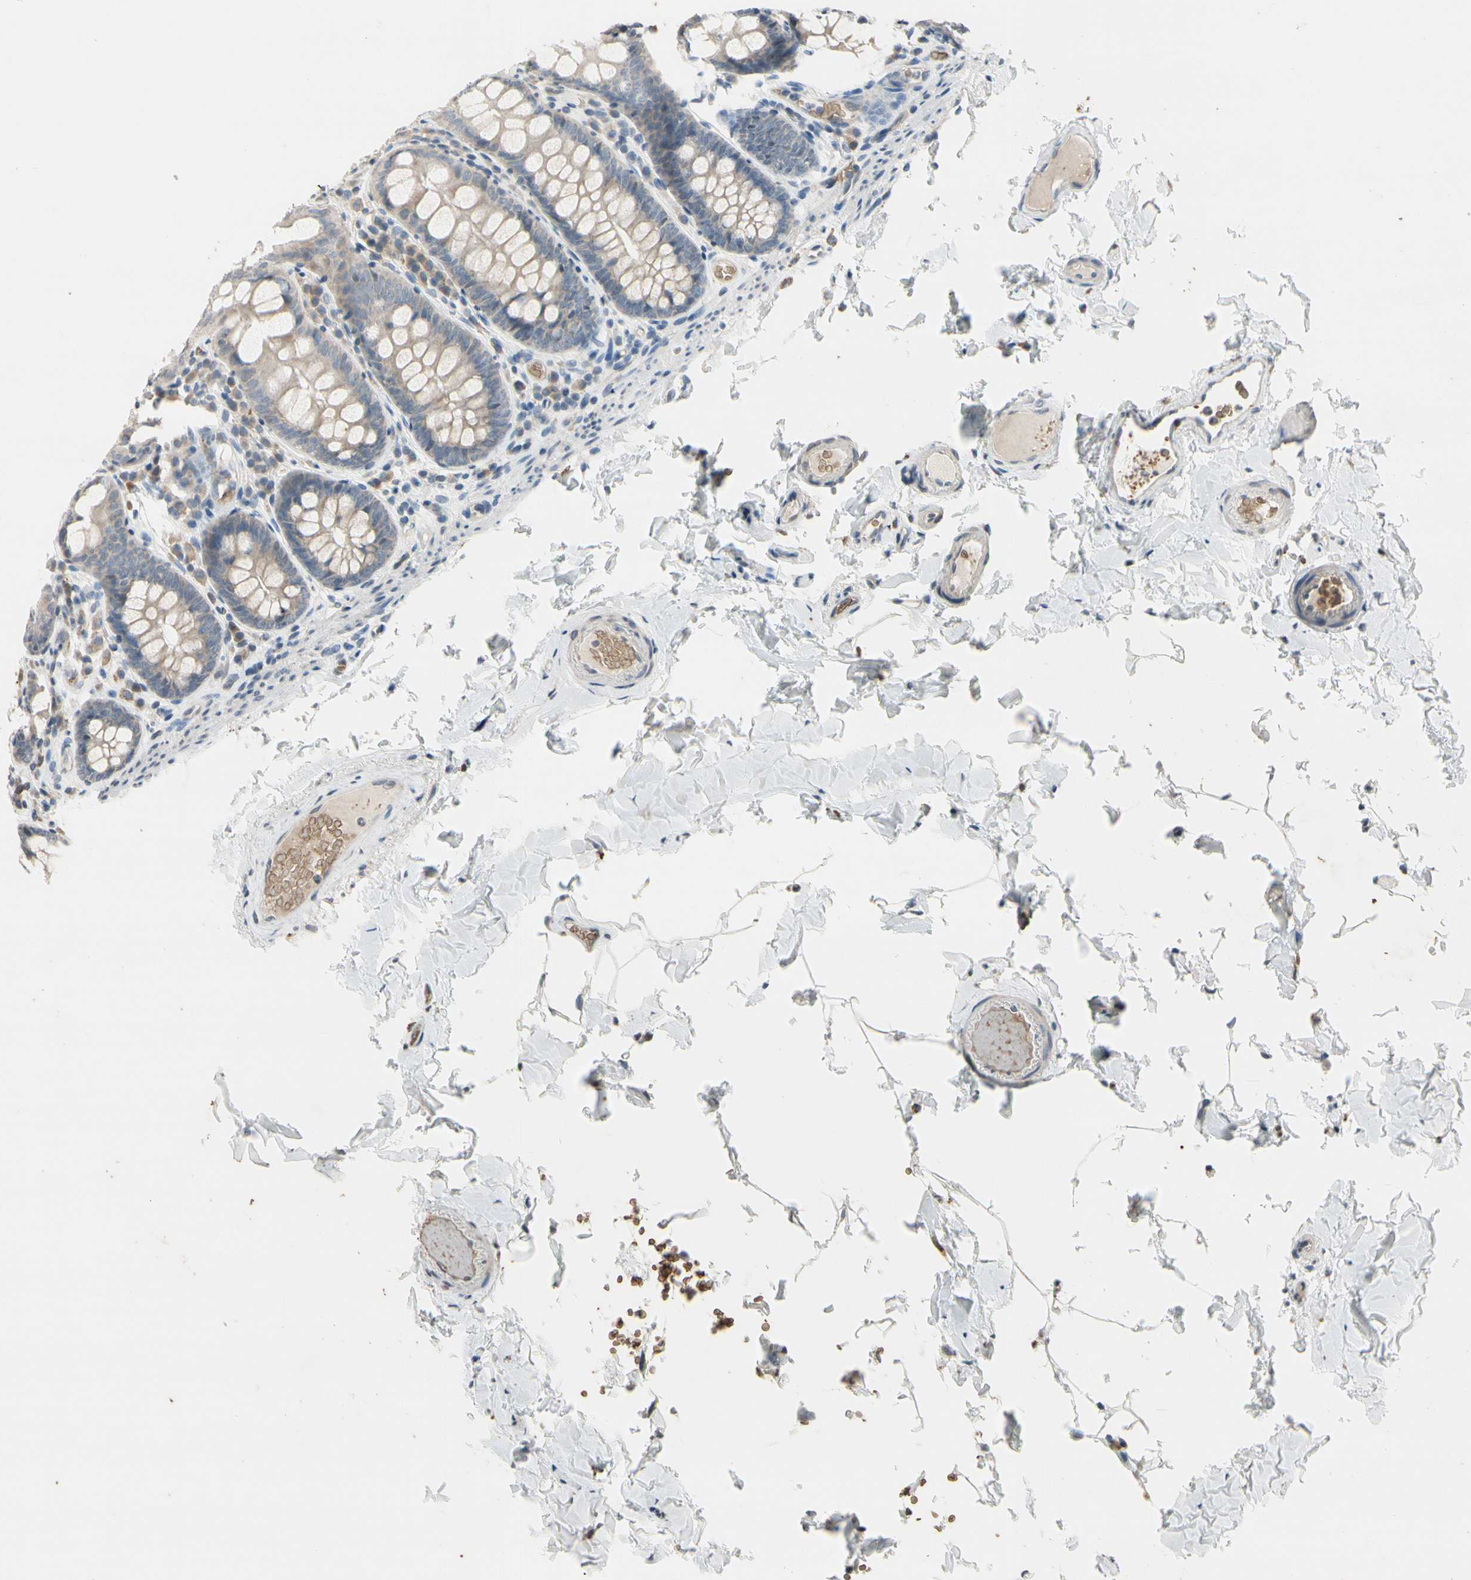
{"staining": {"intensity": "weak", "quantity": ">75%", "location": "cytoplasmic/membranous"}, "tissue": "colon", "cell_type": "Endothelial cells", "image_type": "normal", "snomed": [{"axis": "morphology", "description": "Normal tissue, NOS"}, {"axis": "topography", "description": "Colon"}], "caption": "Immunohistochemical staining of benign colon demonstrates low levels of weak cytoplasmic/membranous positivity in about >75% of endothelial cells.", "gene": "GYPC", "patient": {"sex": "female", "age": 61}}